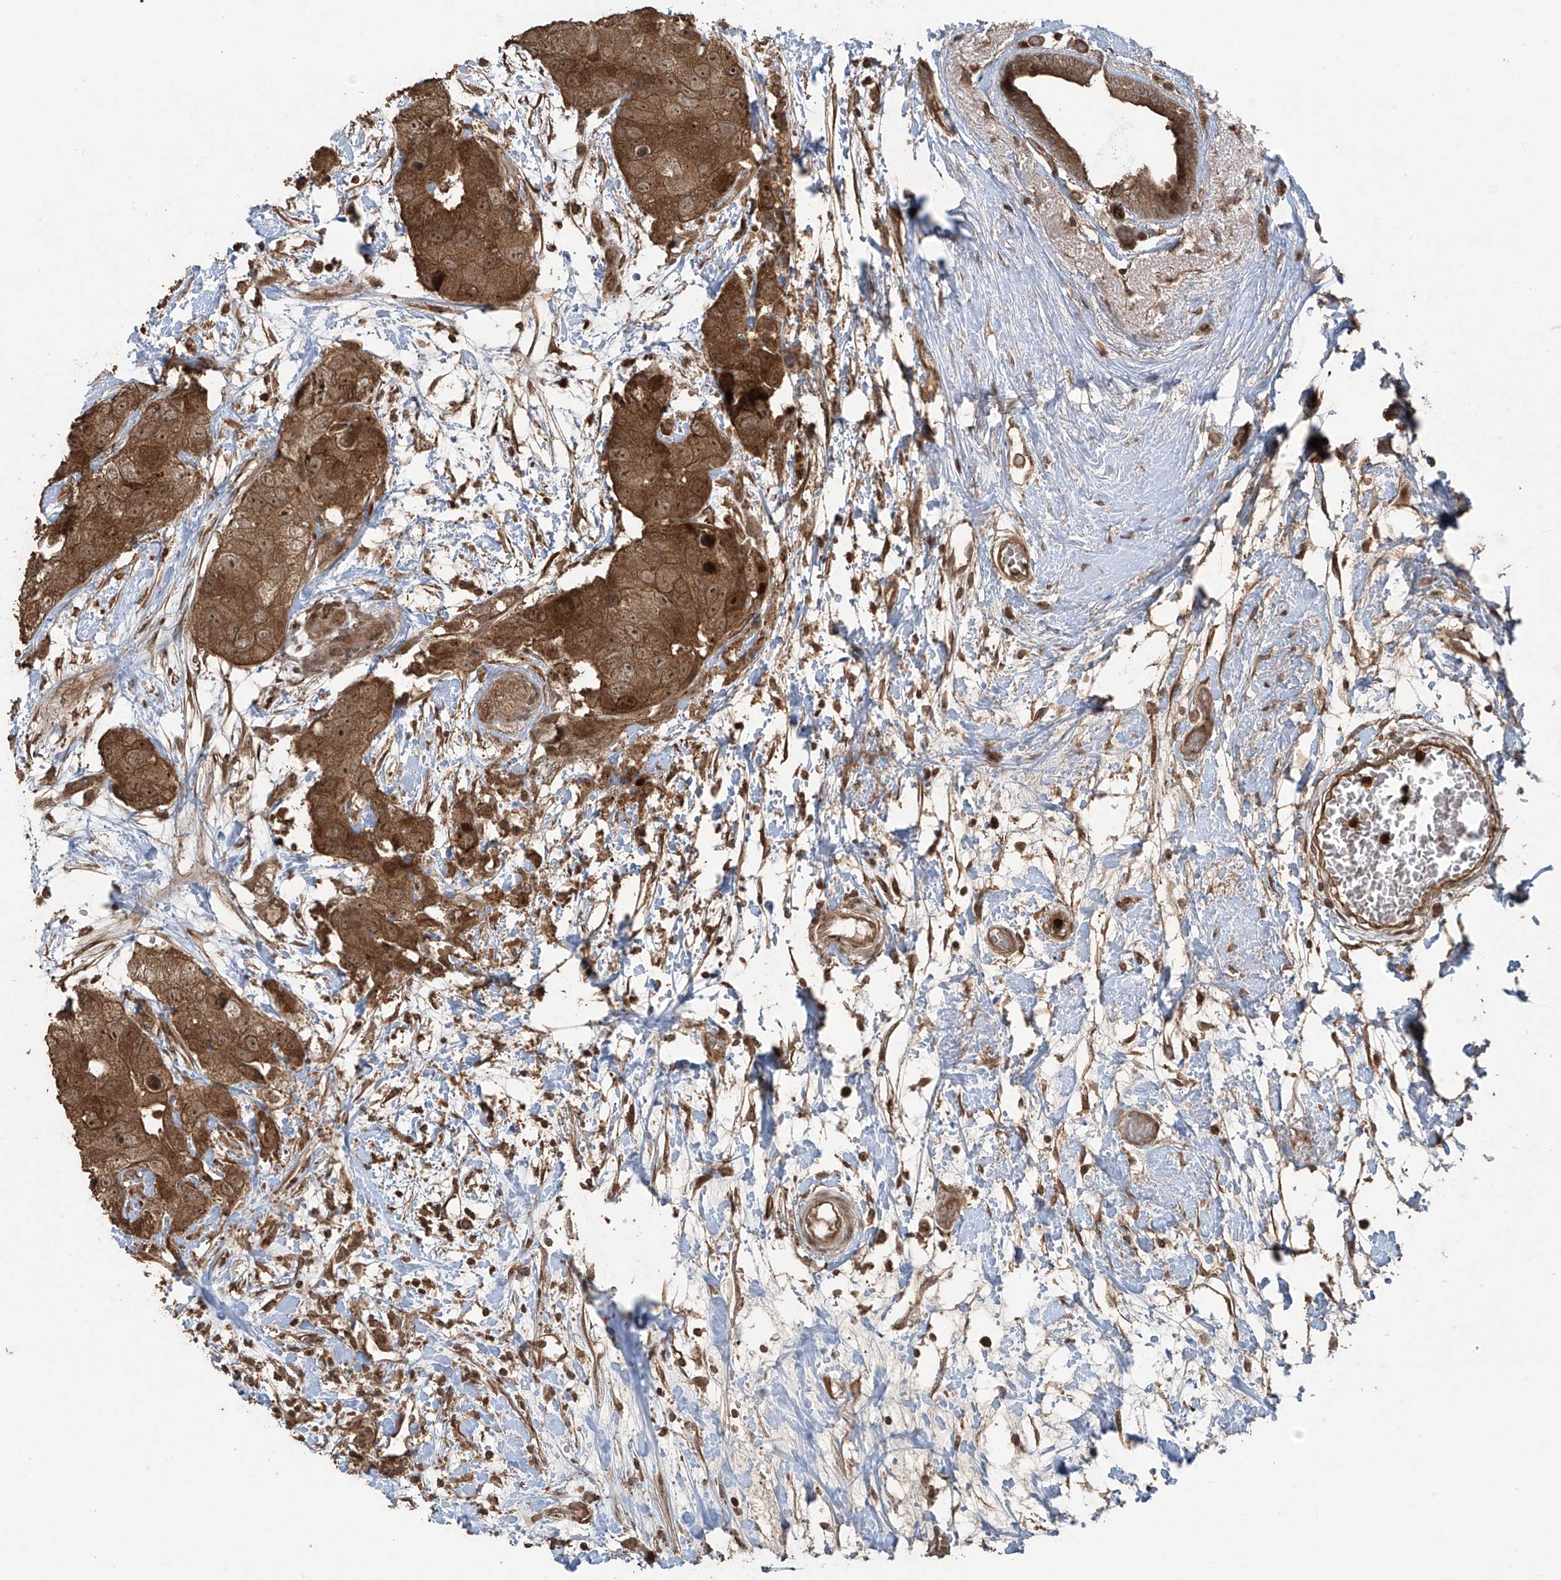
{"staining": {"intensity": "strong", "quantity": ">75%", "location": "cytoplasmic/membranous,nuclear"}, "tissue": "breast cancer", "cell_type": "Tumor cells", "image_type": "cancer", "snomed": [{"axis": "morphology", "description": "Duct carcinoma"}, {"axis": "topography", "description": "Breast"}], "caption": "Breast cancer stained for a protein (brown) reveals strong cytoplasmic/membranous and nuclear positive positivity in about >75% of tumor cells.", "gene": "PGPEP1", "patient": {"sex": "female", "age": 62}}